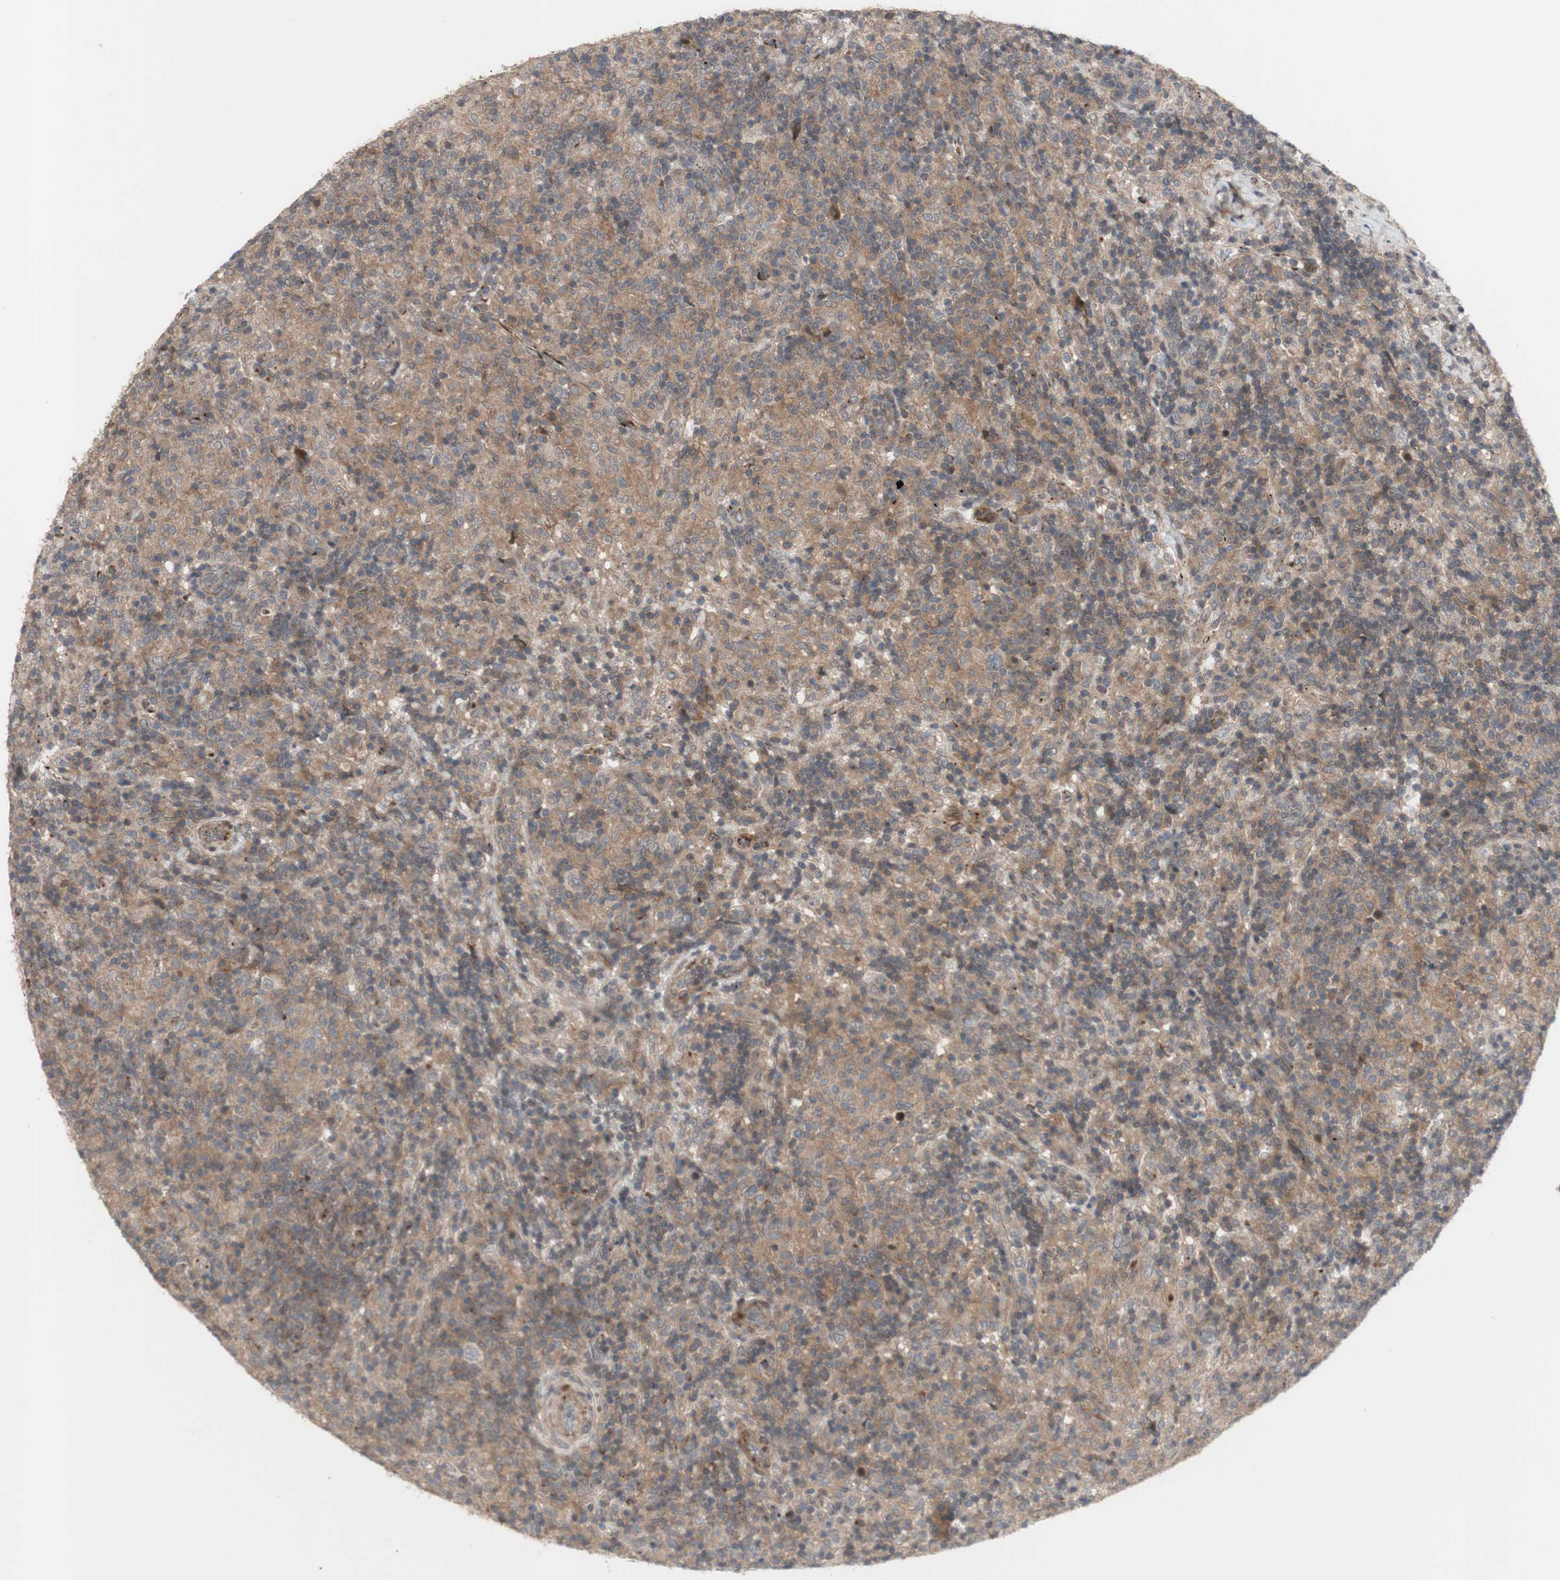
{"staining": {"intensity": "weak", "quantity": ">75%", "location": "cytoplasmic/membranous"}, "tissue": "lymphoma", "cell_type": "Tumor cells", "image_type": "cancer", "snomed": [{"axis": "morphology", "description": "Hodgkin's disease, NOS"}, {"axis": "topography", "description": "Lymph node"}], "caption": "Lymphoma stained with DAB immunohistochemistry (IHC) exhibits low levels of weak cytoplasmic/membranous positivity in approximately >75% of tumor cells.", "gene": "OAZ1", "patient": {"sex": "male", "age": 70}}